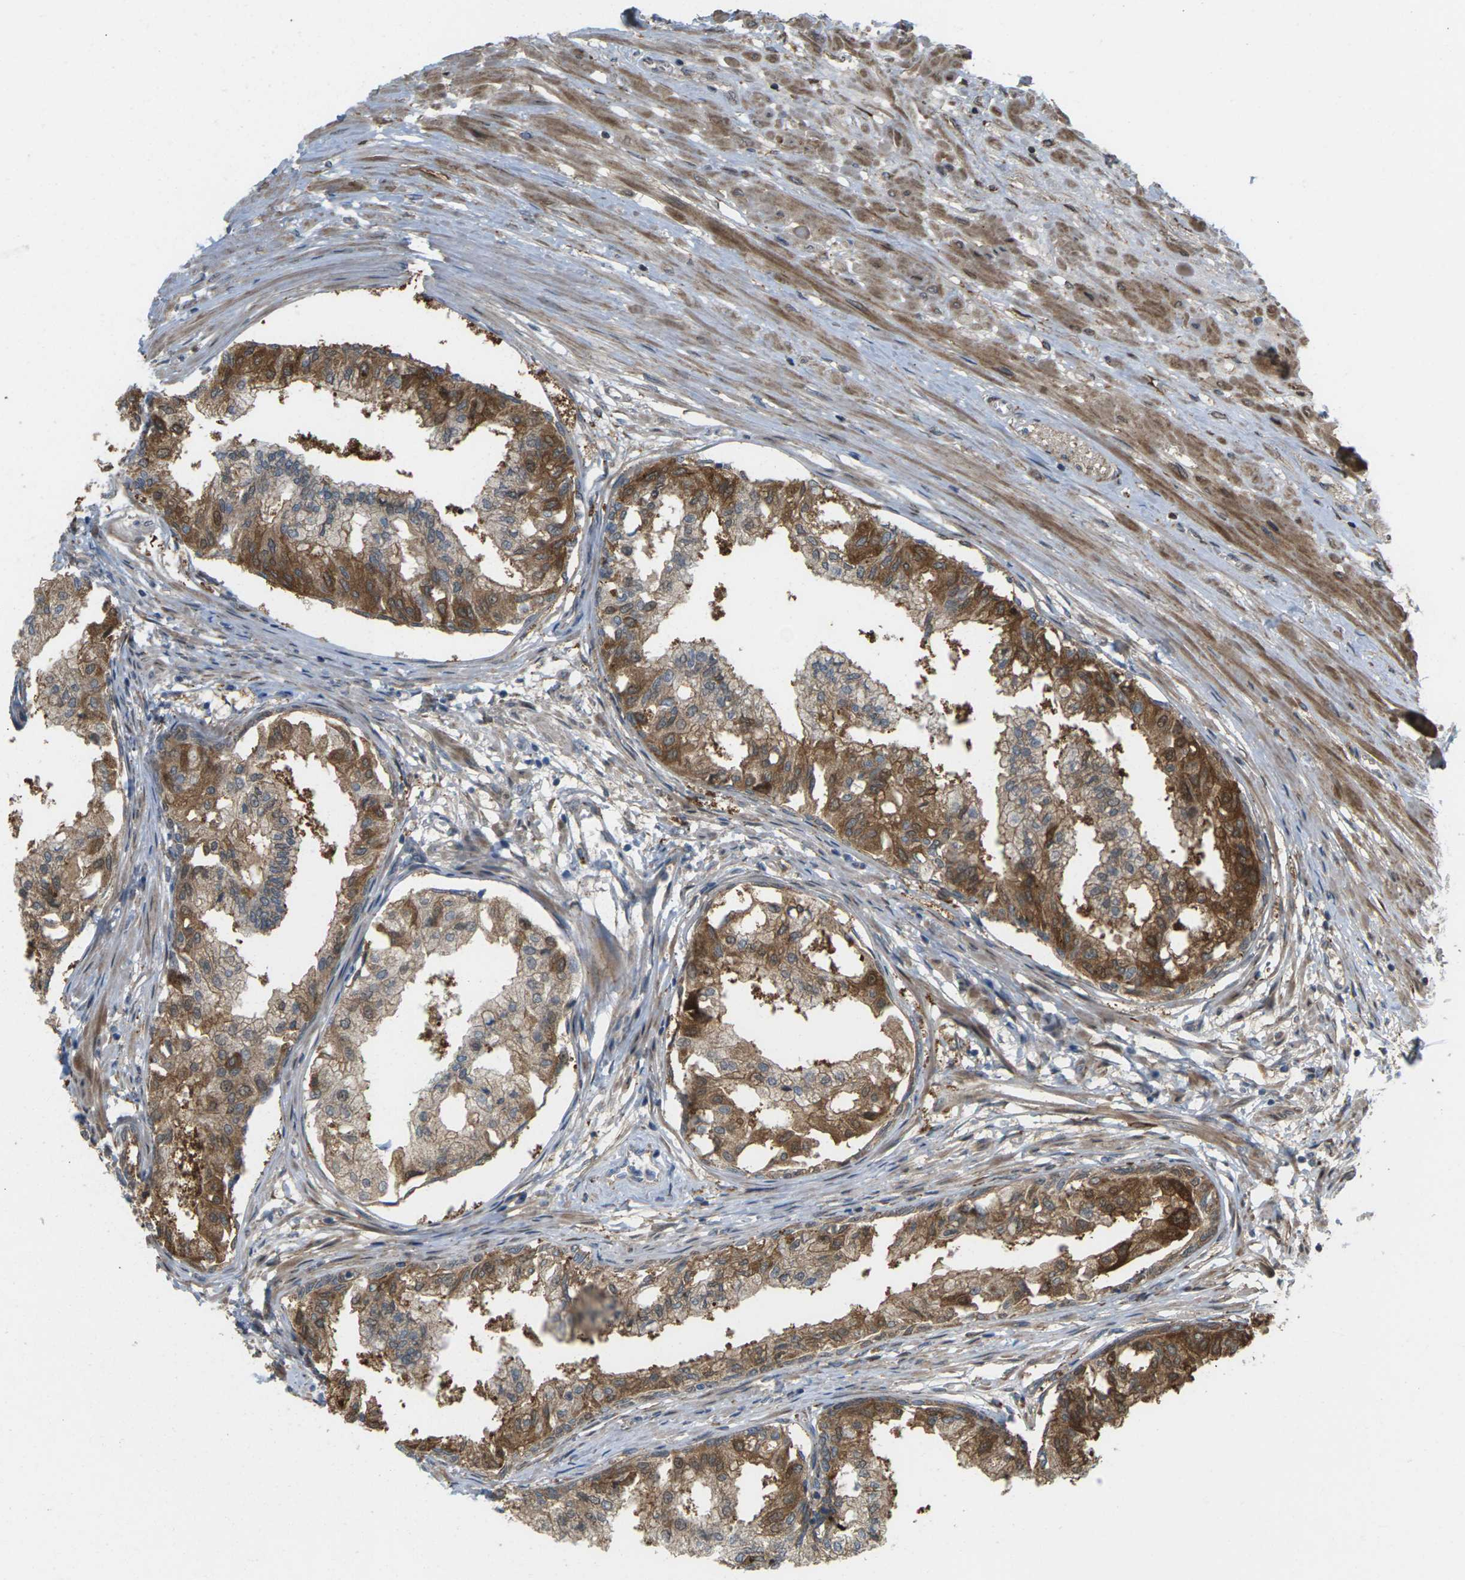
{"staining": {"intensity": "moderate", "quantity": ">75%", "location": "cytoplasmic/membranous,nuclear"}, "tissue": "prostate", "cell_type": "Glandular cells", "image_type": "normal", "snomed": [{"axis": "morphology", "description": "Normal tissue, NOS"}, {"axis": "topography", "description": "Prostate"}, {"axis": "topography", "description": "Seminal veicle"}], "caption": "High-magnification brightfield microscopy of unremarkable prostate stained with DAB (brown) and counterstained with hematoxylin (blue). glandular cells exhibit moderate cytoplasmic/membranous,nuclear expression is seen in about>75% of cells.", "gene": "ROBO1", "patient": {"sex": "male", "age": 60}}